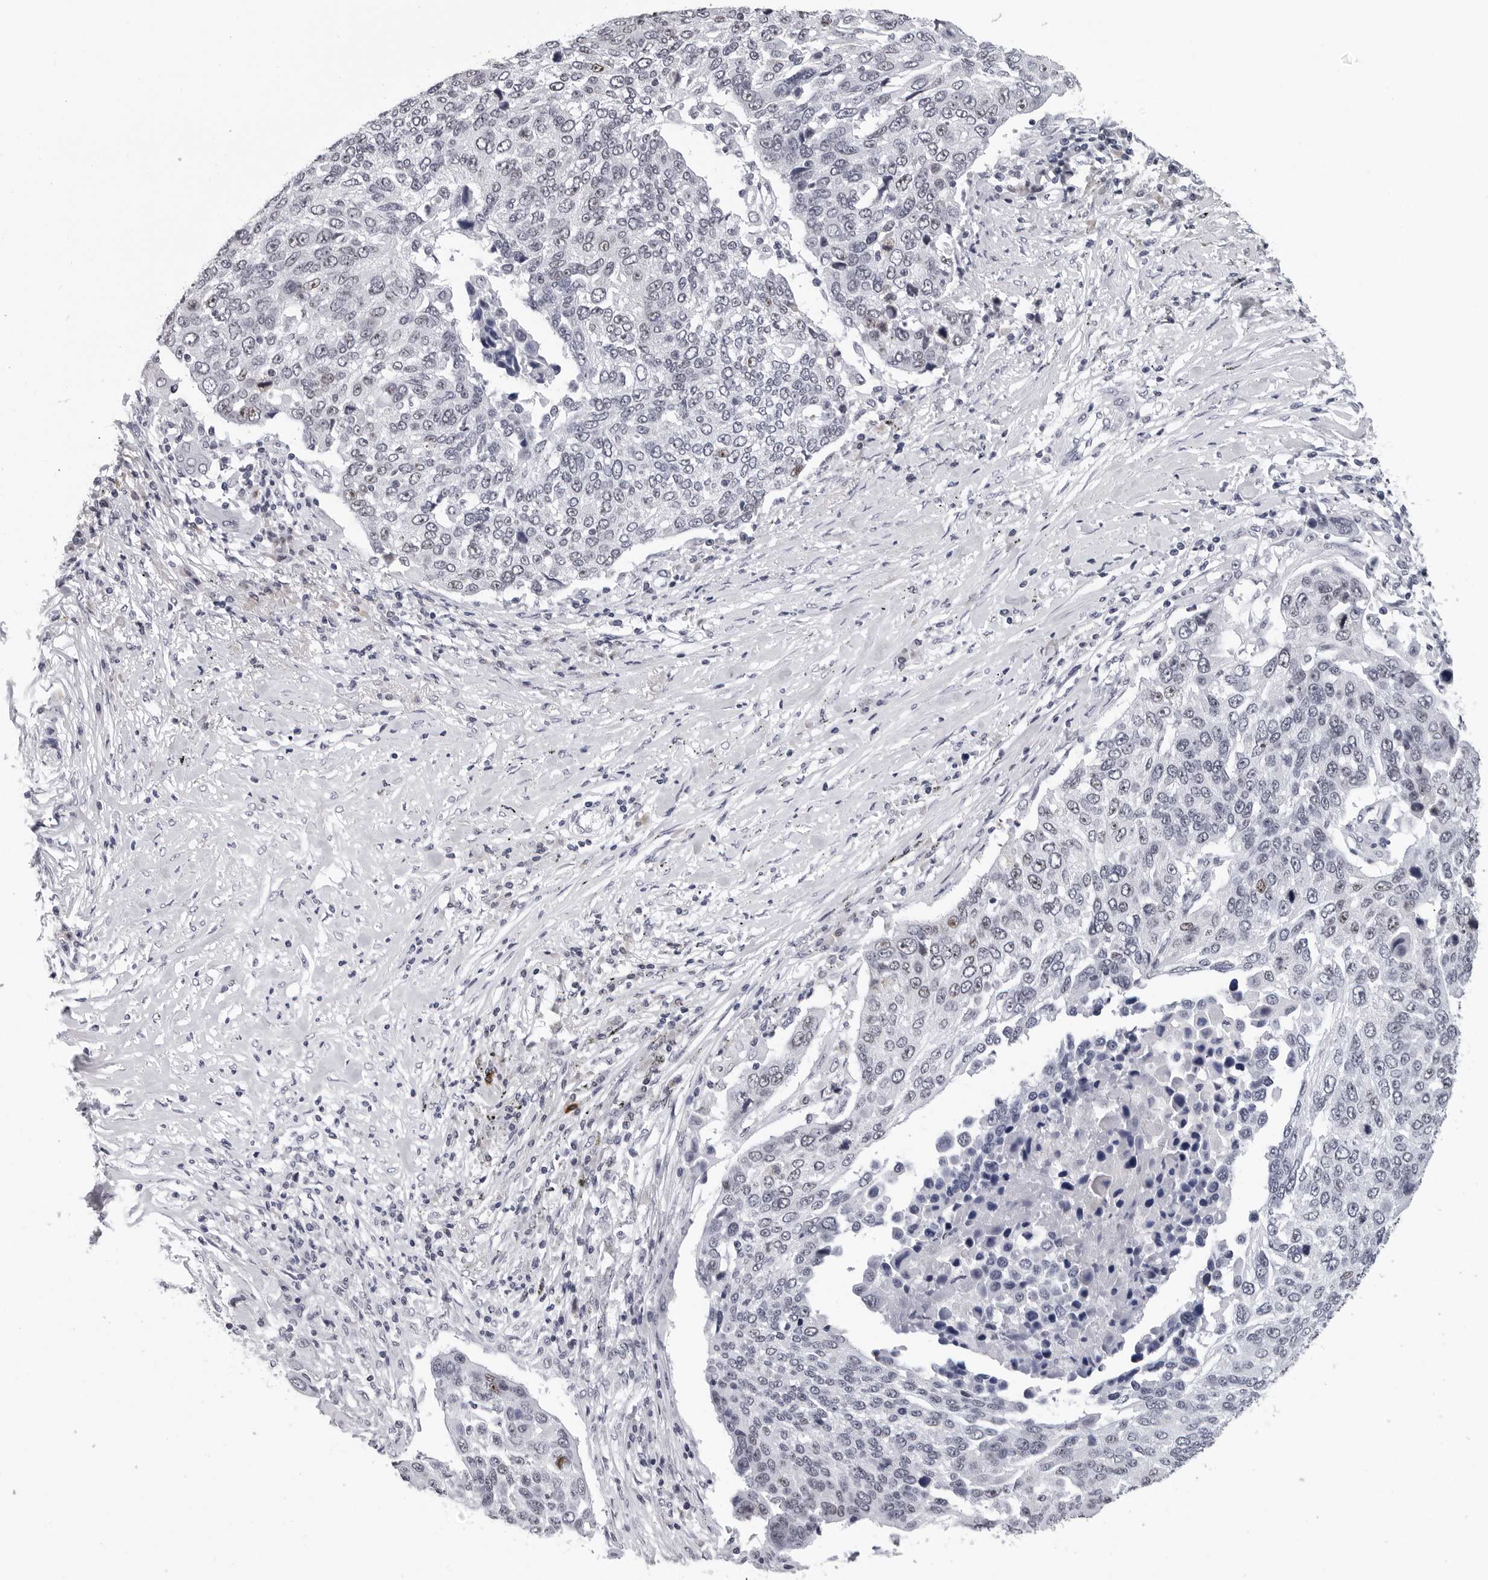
{"staining": {"intensity": "moderate", "quantity": "<25%", "location": "nuclear"}, "tissue": "lung cancer", "cell_type": "Tumor cells", "image_type": "cancer", "snomed": [{"axis": "morphology", "description": "Squamous cell carcinoma, NOS"}, {"axis": "topography", "description": "Lung"}], "caption": "Protein staining of lung squamous cell carcinoma tissue displays moderate nuclear staining in about <25% of tumor cells. The protein of interest is shown in brown color, while the nuclei are stained blue.", "gene": "GNL2", "patient": {"sex": "male", "age": 66}}